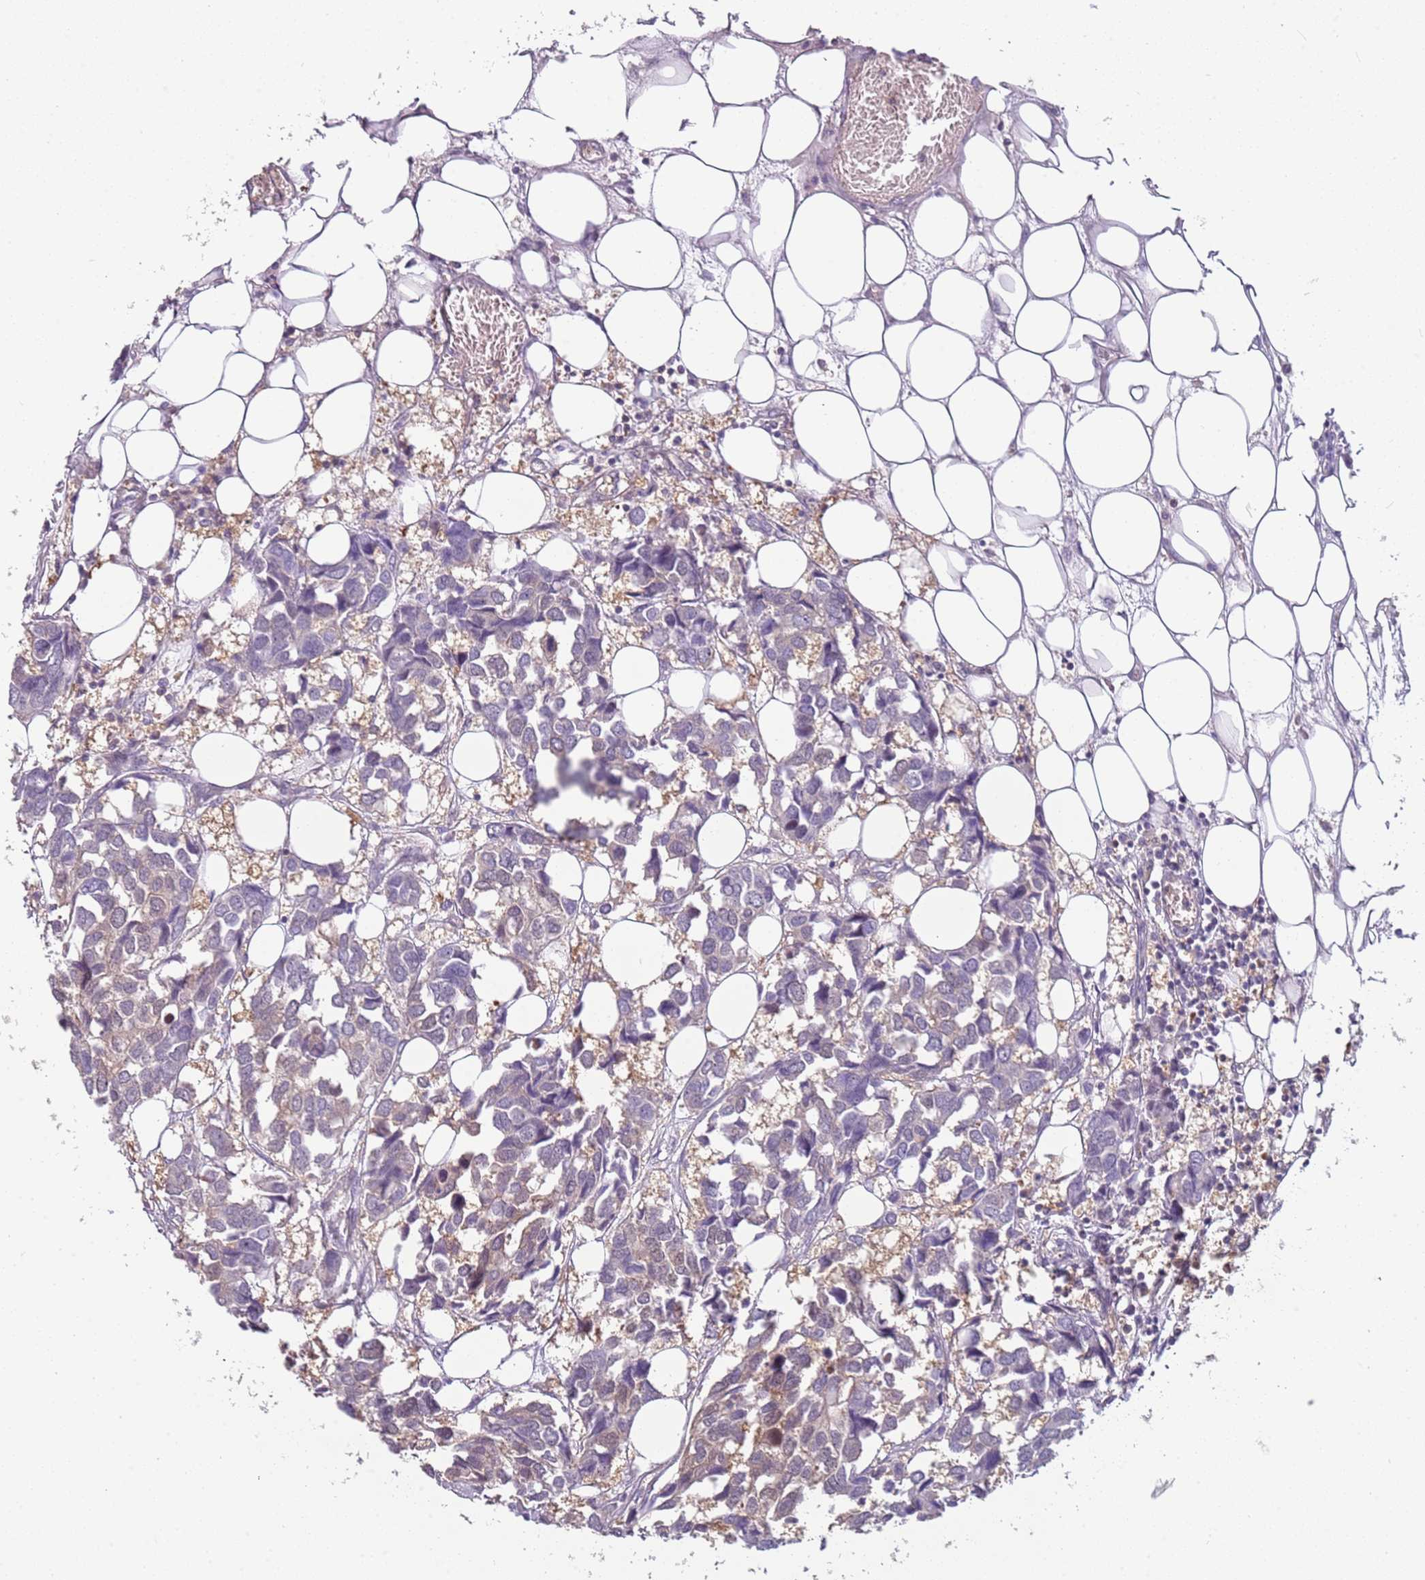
{"staining": {"intensity": "negative", "quantity": "none", "location": "none"}, "tissue": "breast cancer", "cell_type": "Tumor cells", "image_type": "cancer", "snomed": [{"axis": "morphology", "description": "Duct carcinoma"}, {"axis": "topography", "description": "Breast"}], "caption": "Photomicrograph shows no significant protein expression in tumor cells of breast infiltrating ductal carcinoma.", "gene": "ARHGAP5", "patient": {"sex": "female", "age": 83}}